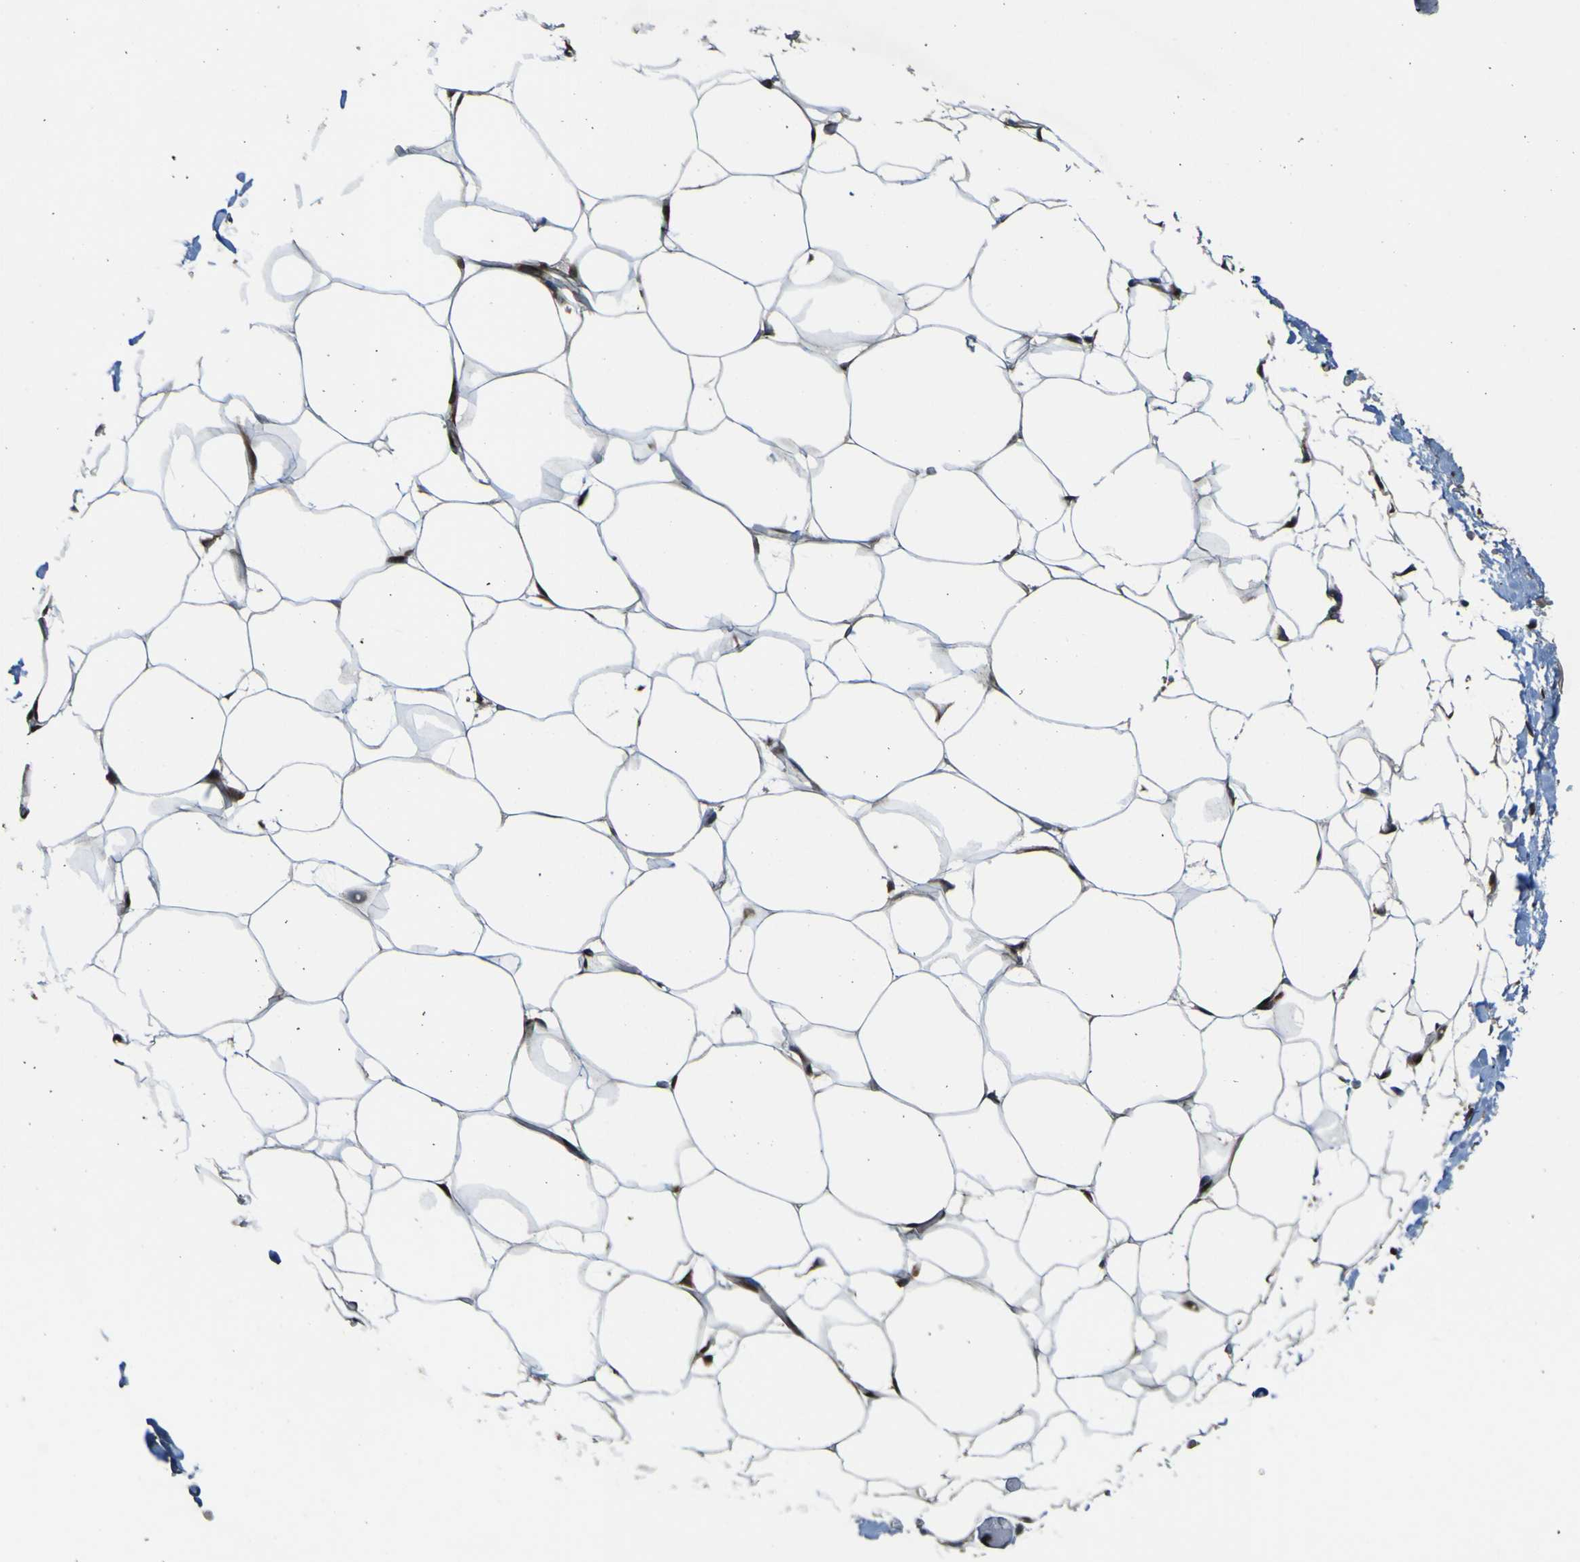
{"staining": {"intensity": "strong", "quantity": ">75%", "location": "cytoplasmic/membranous"}, "tissue": "adipose tissue", "cell_type": "Adipocytes", "image_type": "normal", "snomed": [{"axis": "morphology", "description": "Normal tissue, NOS"}, {"axis": "topography", "description": "Breast"}, {"axis": "topography", "description": "Adipose tissue"}], "caption": "Brown immunohistochemical staining in normal adipose tissue shows strong cytoplasmic/membranous expression in about >75% of adipocytes.", "gene": "LBHD1", "patient": {"sex": "female", "age": 25}}